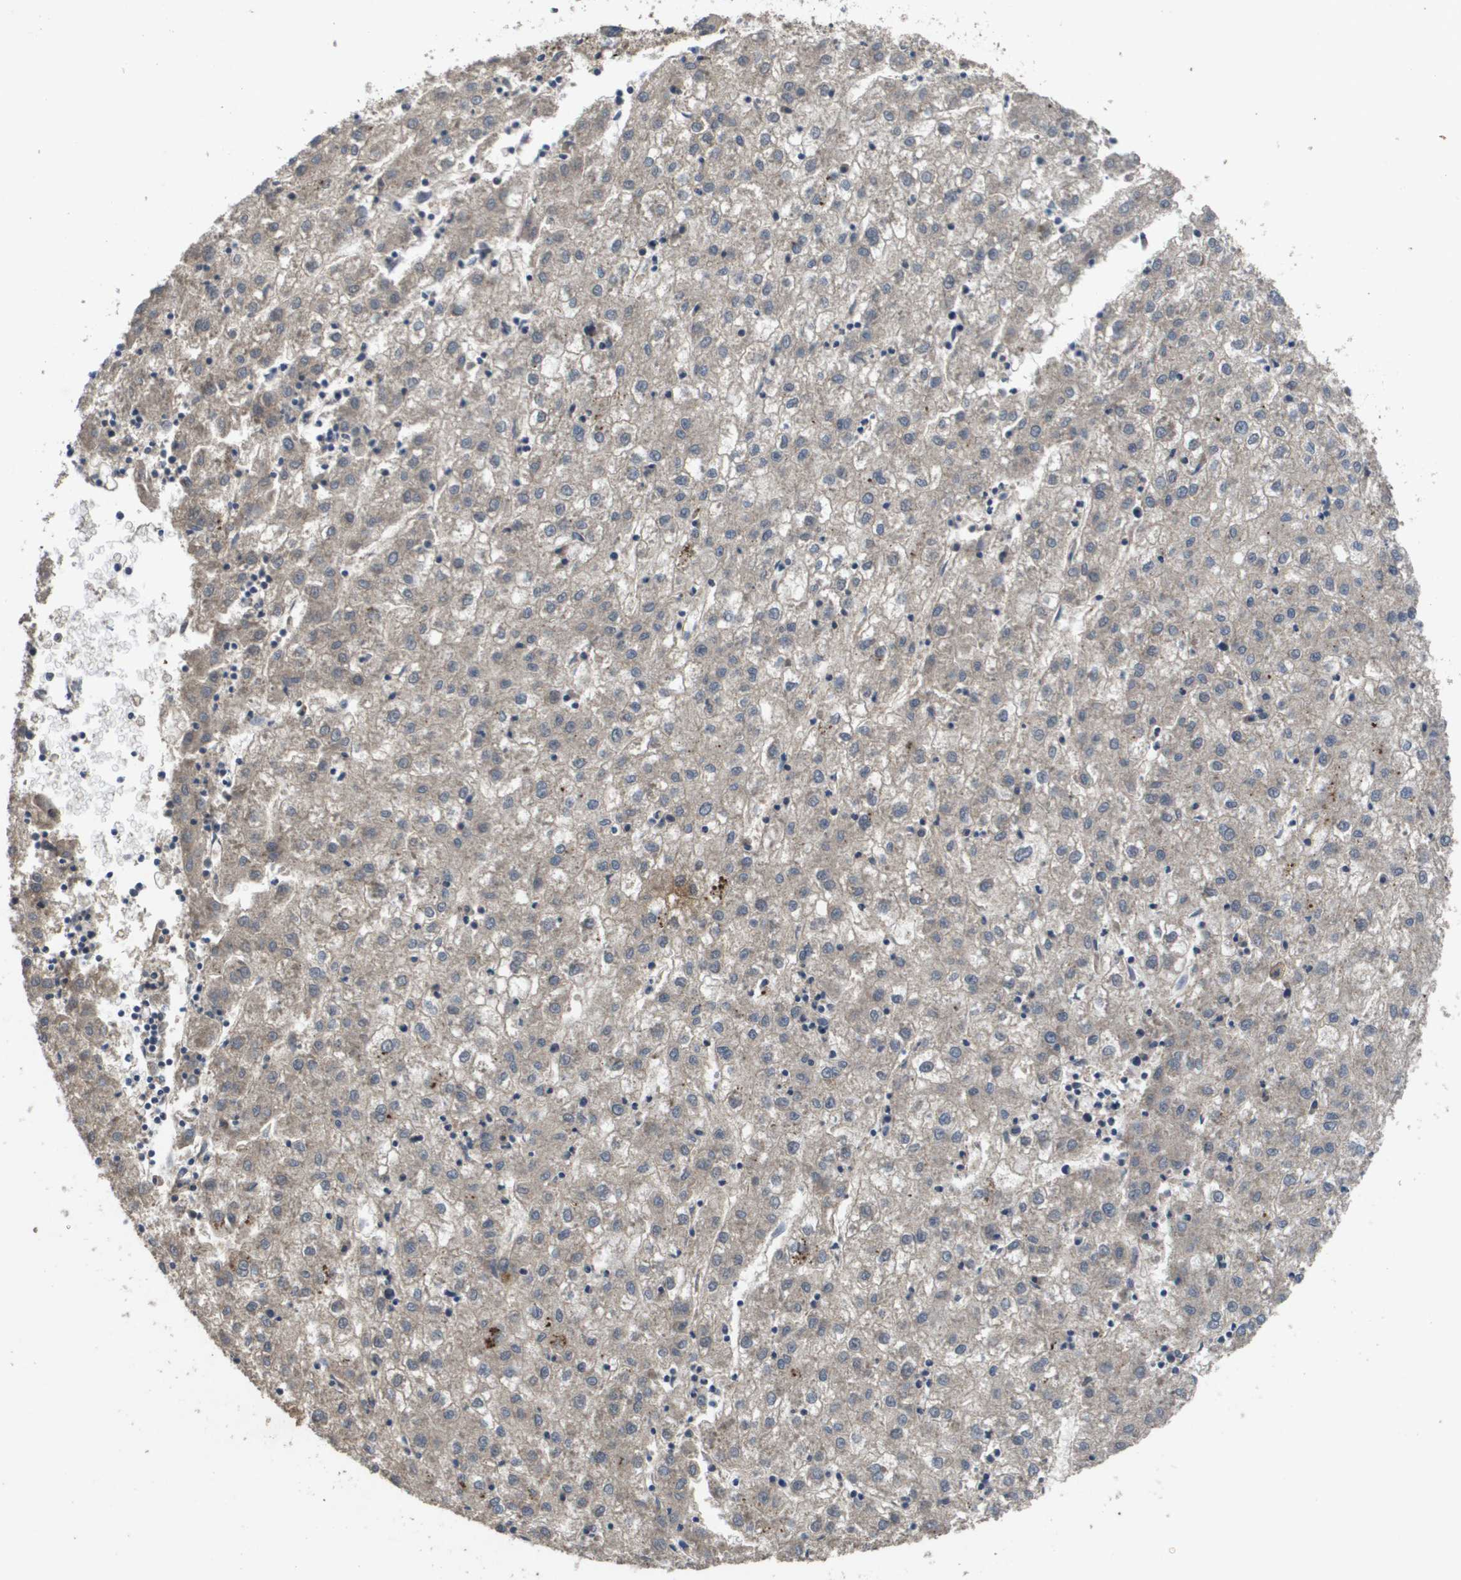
{"staining": {"intensity": "weak", "quantity": ">75%", "location": "cytoplasmic/membranous"}, "tissue": "liver cancer", "cell_type": "Tumor cells", "image_type": "cancer", "snomed": [{"axis": "morphology", "description": "Carcinoma, Hepatocellular, NOS"}, {"axis": "topography", "description": "Liver"}], "caption": "Immunohistochemistry image of neoplastic tissue: liver cancer (hepatocellular carcinoma) stained using immunohistochemistry (IHC) reveals low levels of weak protein expression localized specifically in the cytoplasmic/membranous of tumor cells, appearing as a cytoplasmic/membranous brown color.", "gene": "PROC", "patient": {"sex": "male", "age": 72}}